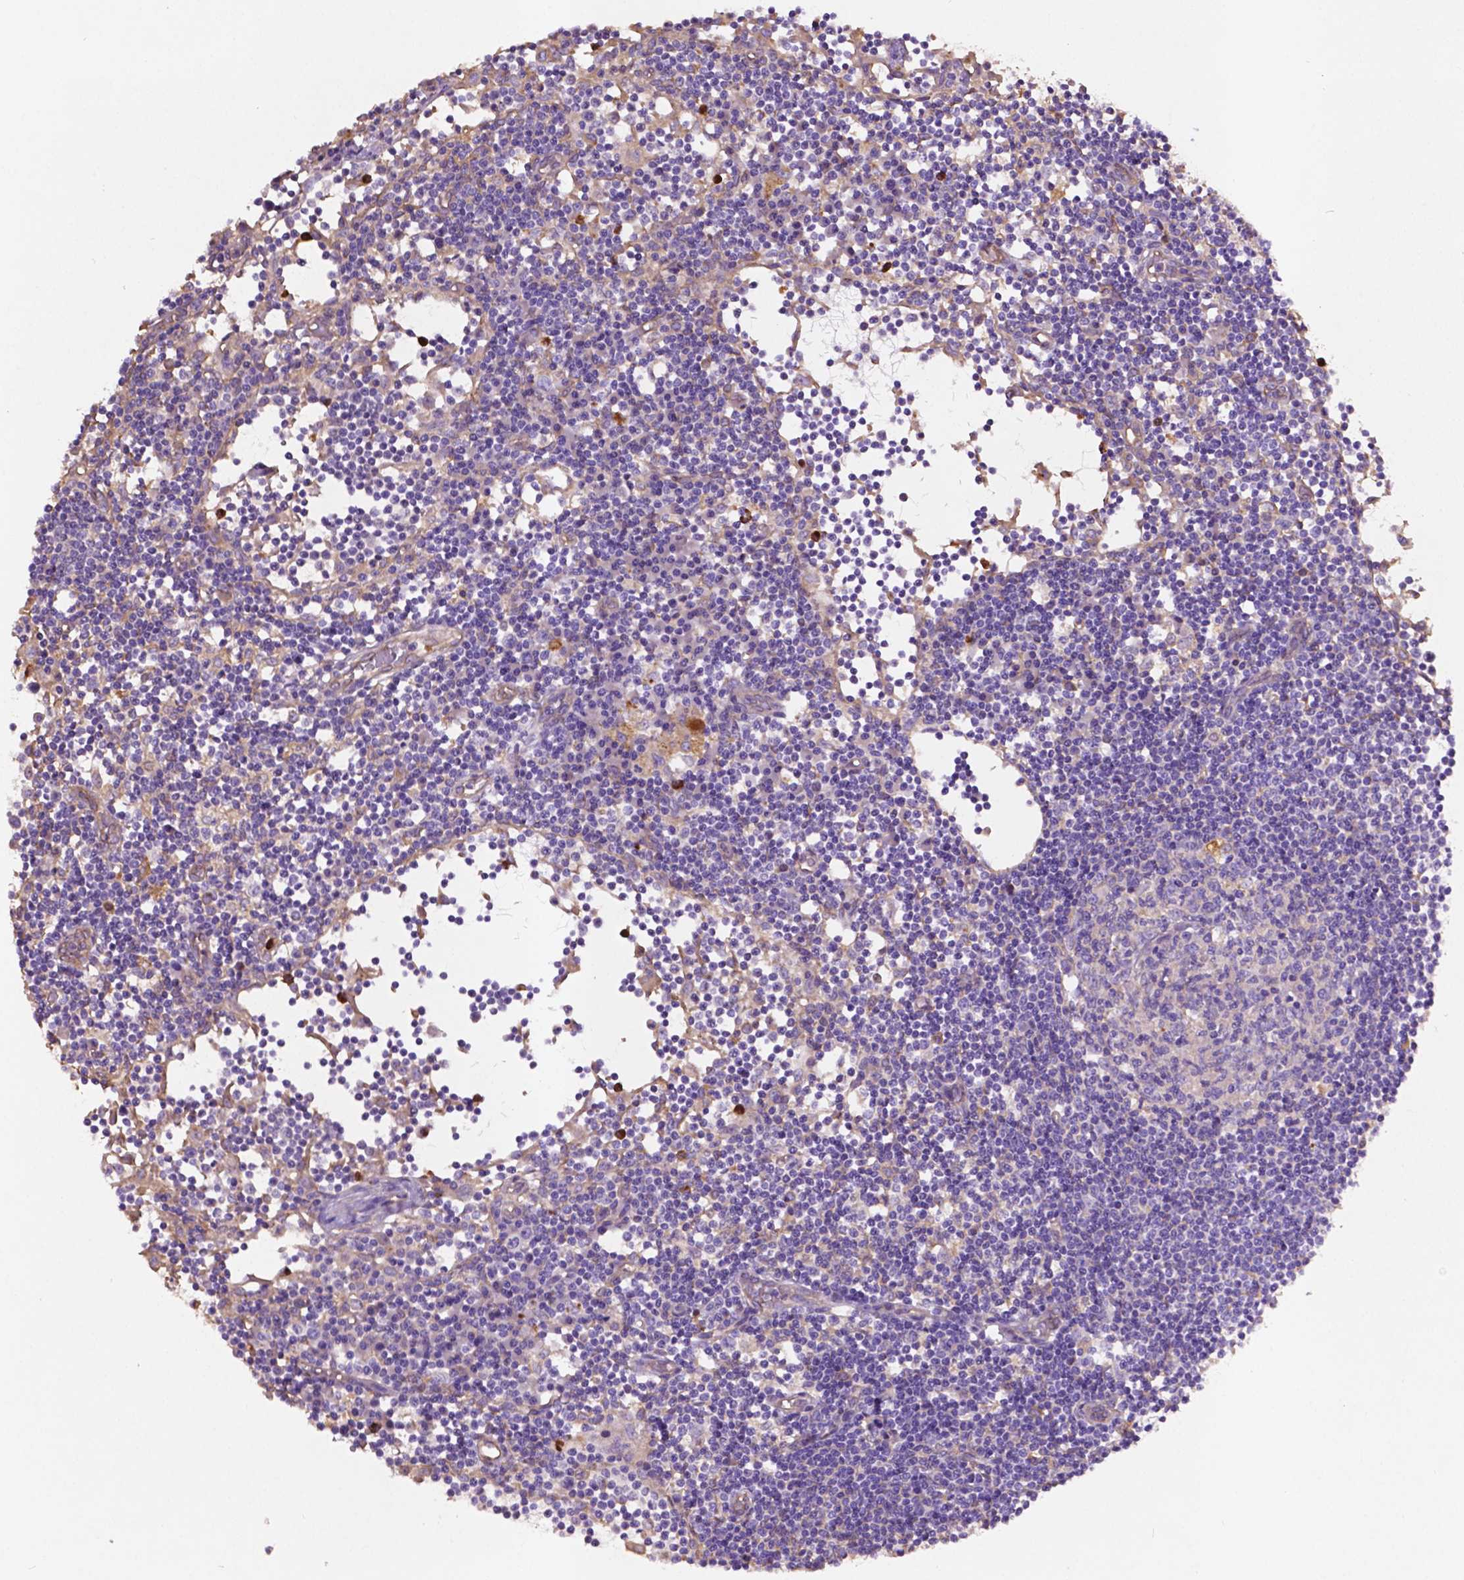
{"staining": {"intensity": "negative", "quantity": "none", "location": "none"}, "tissue": "lymph node", "cell_type": "Germinal center cells", "image_type": "normal", "snomed": [{"axis": "morphology", "description": "Normal tissue, NOS"}, {"axis": "topography", "description": "Lymph node"}], "caption": "Human lymph node stained for a protein using immunohistochemistry demonstrates no staining in germinal center cells.", "gene": "GDPD5", "patient": {"sex": "female", "age": 72}}